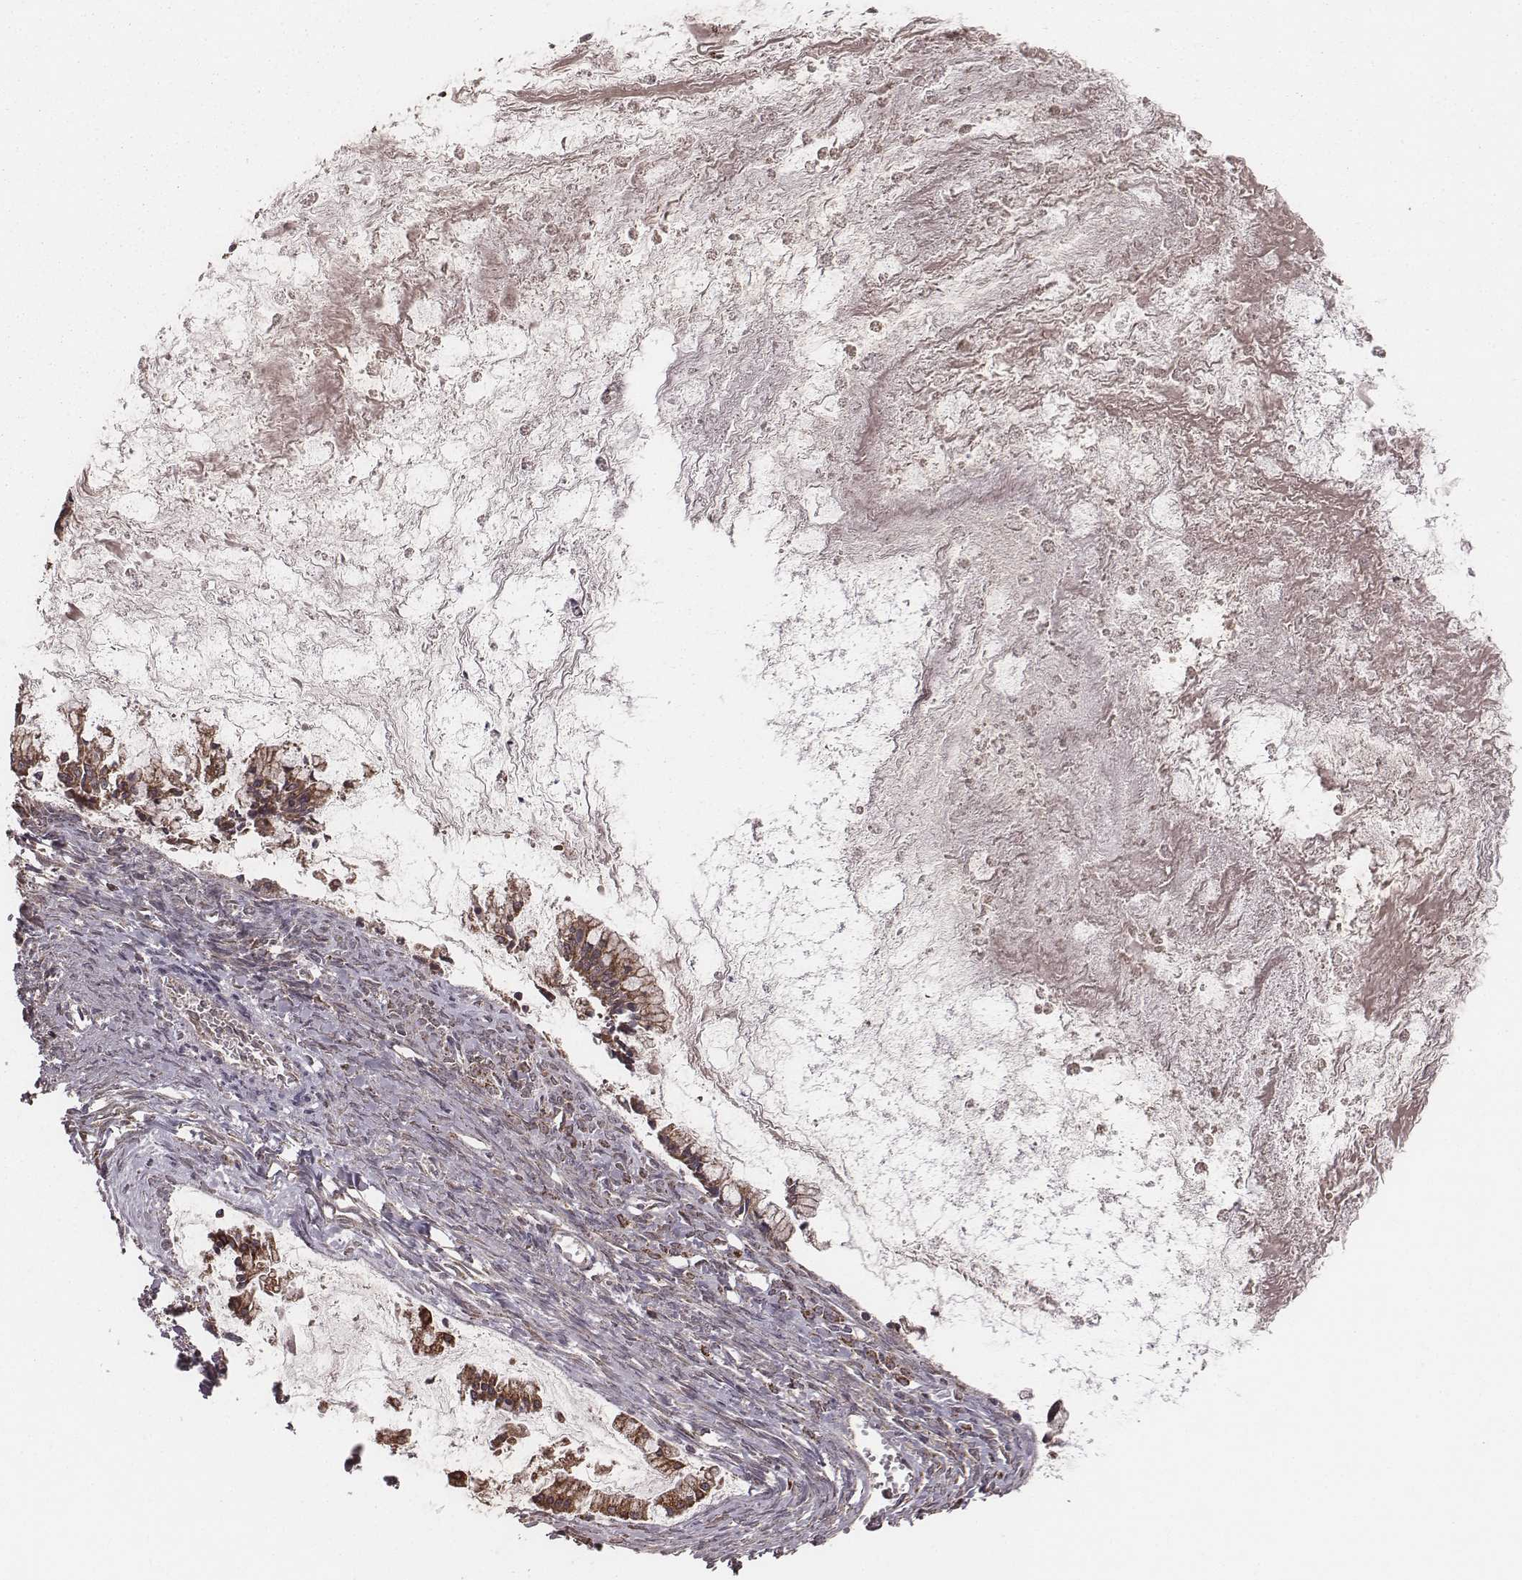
{"staining": {"intensity": "strong", "quantity": ">75%", "location": "cytoplasmic/membranous"}, "tissue": "ovarian cancer", "cell_type": "Tumor cells", "image_type": "cancer", "snomed": [{"axis": "morphology", "description": "Cystadenocarcinoma, mucinous, NOS"}, {"axis": "topography", "description": "Ovary"}], "caption": "IHC (DAB (3,3'-diaminobenzidine)) staining of human ovarian cancer reveals strong cytoplasmic/membranous protein positivity in about >75% of tumor cells.", "gene": "PDCD2L", "patient": {"sex": "female", "age": 67}}